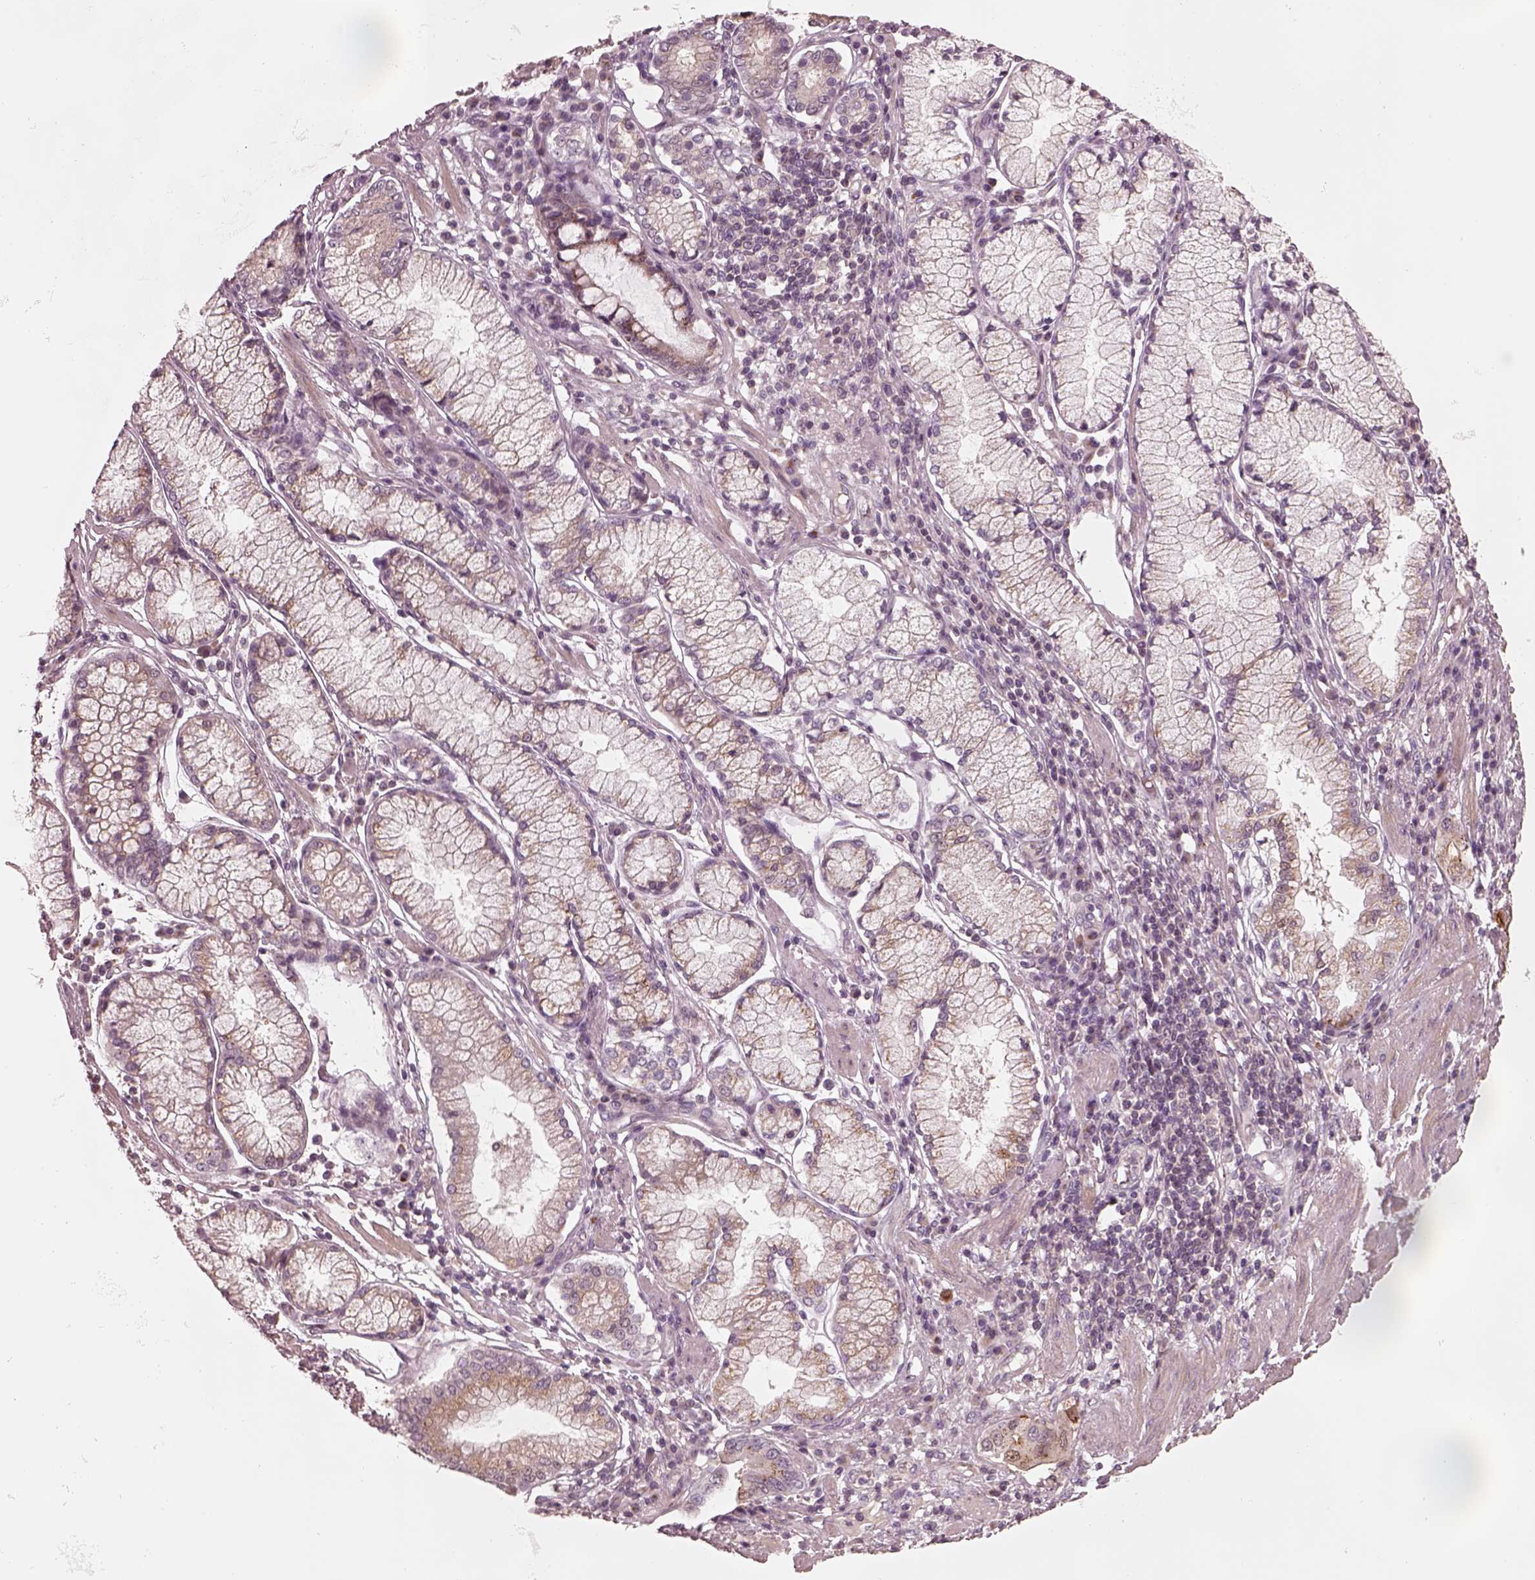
{"staining": {"intensity": "moderate", "quantity": ">75%", "location": "cytoplasmic/membranous"}, "tissue": "stomach cancer", "cell_type": "Tumor cells", "image_type": "cancer", "snomed": [{"axis": "morphology", "description": "Adenocarcinoma, NOS"}, {"axis": "topography", "description": "Stomach"}], "caption": "Tumor cells reveal medium levels of moderate cytoplasmic/membranous staining in about >75% of cells in human stomach adenocarcinoma.", "gene": "SDCBP2", "patient": {"sex": "male", "age": 84}}